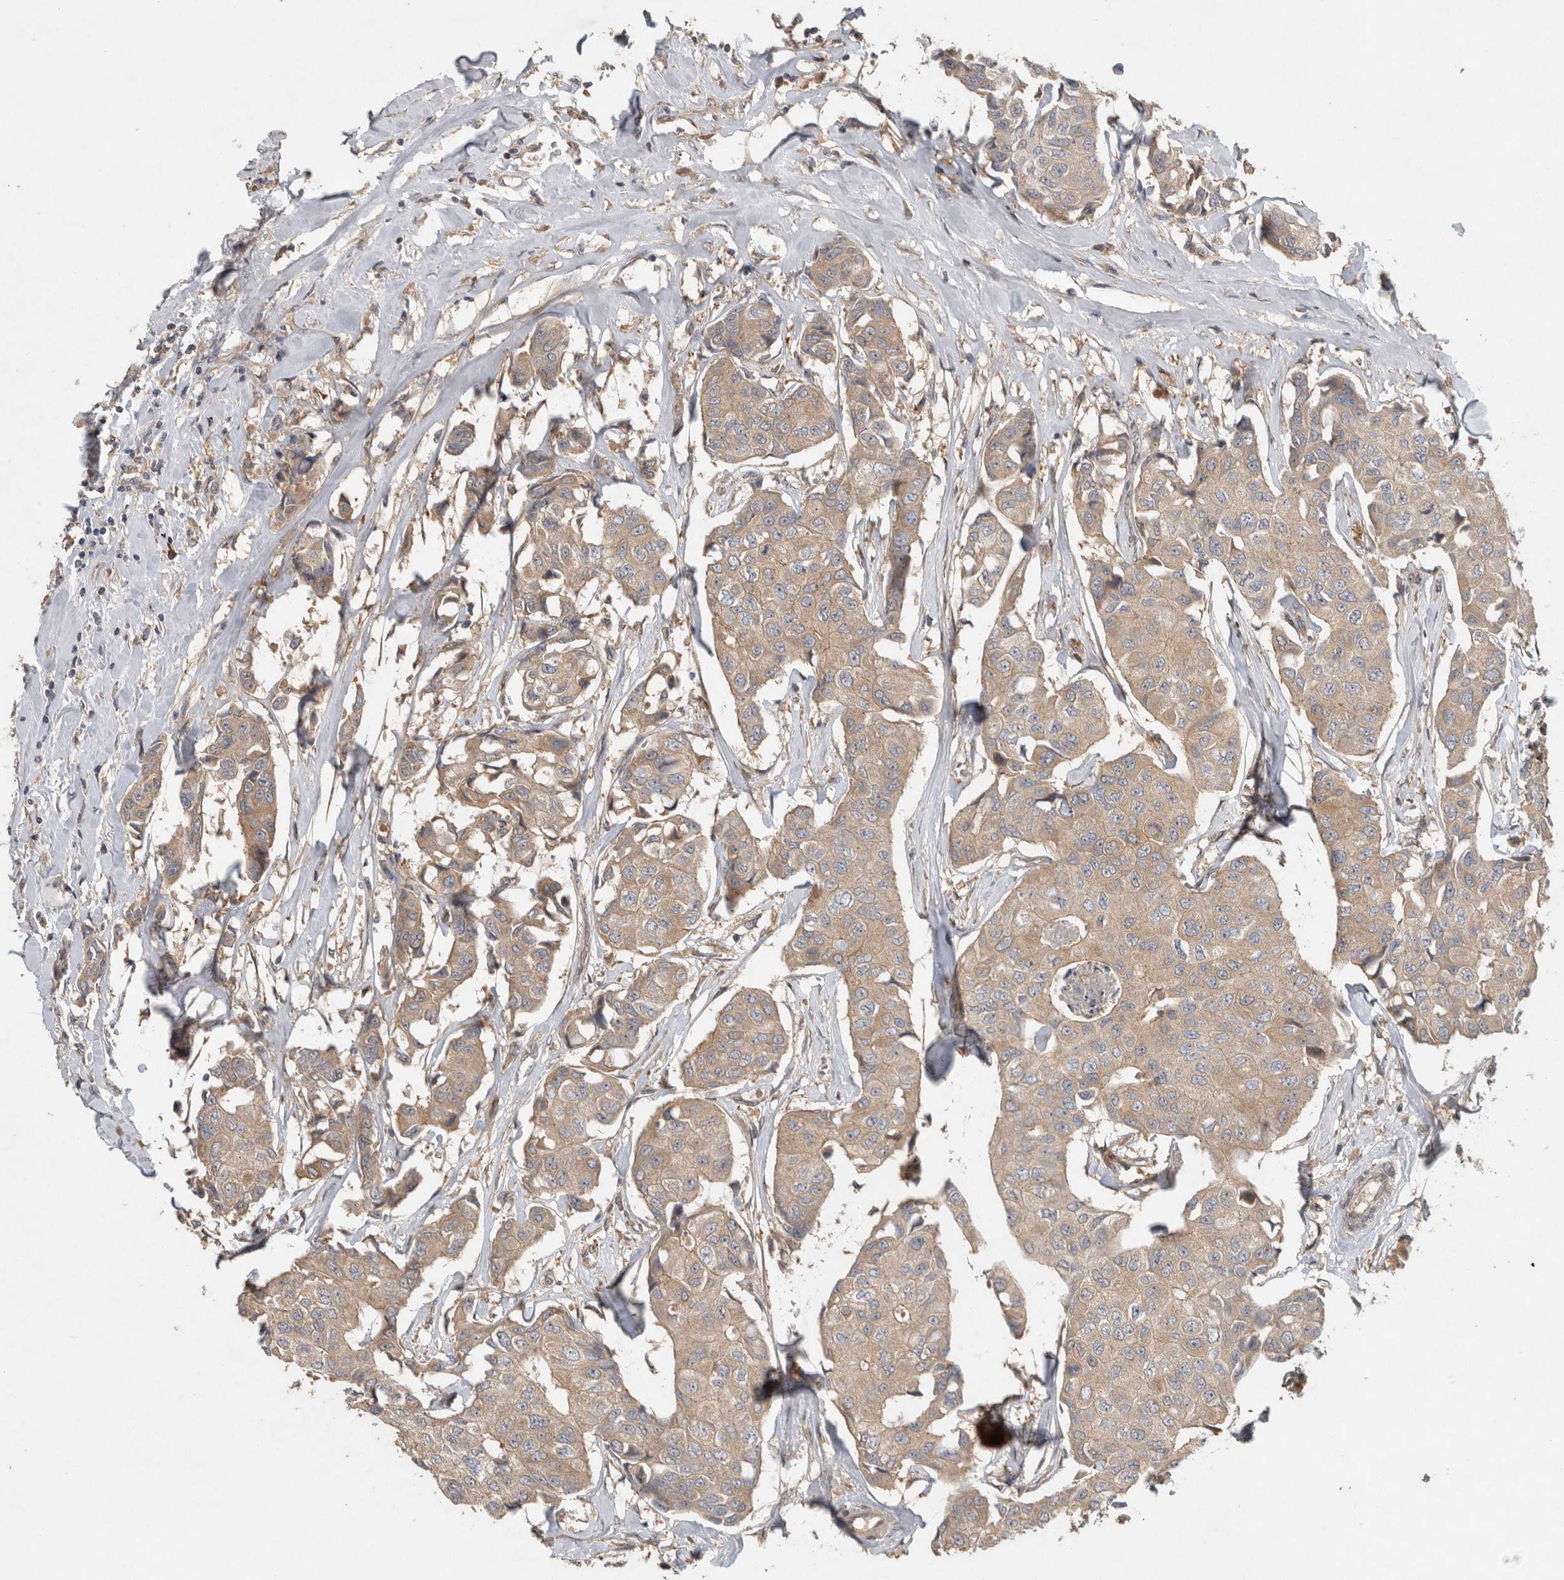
{"staining": {"intensity": "weak", "quantity": ">75%", "location": "cytoplasmic/membranous"}, "tissue": "breast cancer", "cell_type": "Tumor cells", "image_type": "cancer", "snomed": [{"axis": "morphology", "description": "Duct carcinoma"}, {"axis": "topography", "description": "Breast"}], "caption": "Immunohistochemistry of breast cancer exhibits low levels of weak cytoplasmic/membranous expression in approximately >75% of tumor cells.", "gene": "VEPH1", "patient": {"sex": "female", "age": 80}}